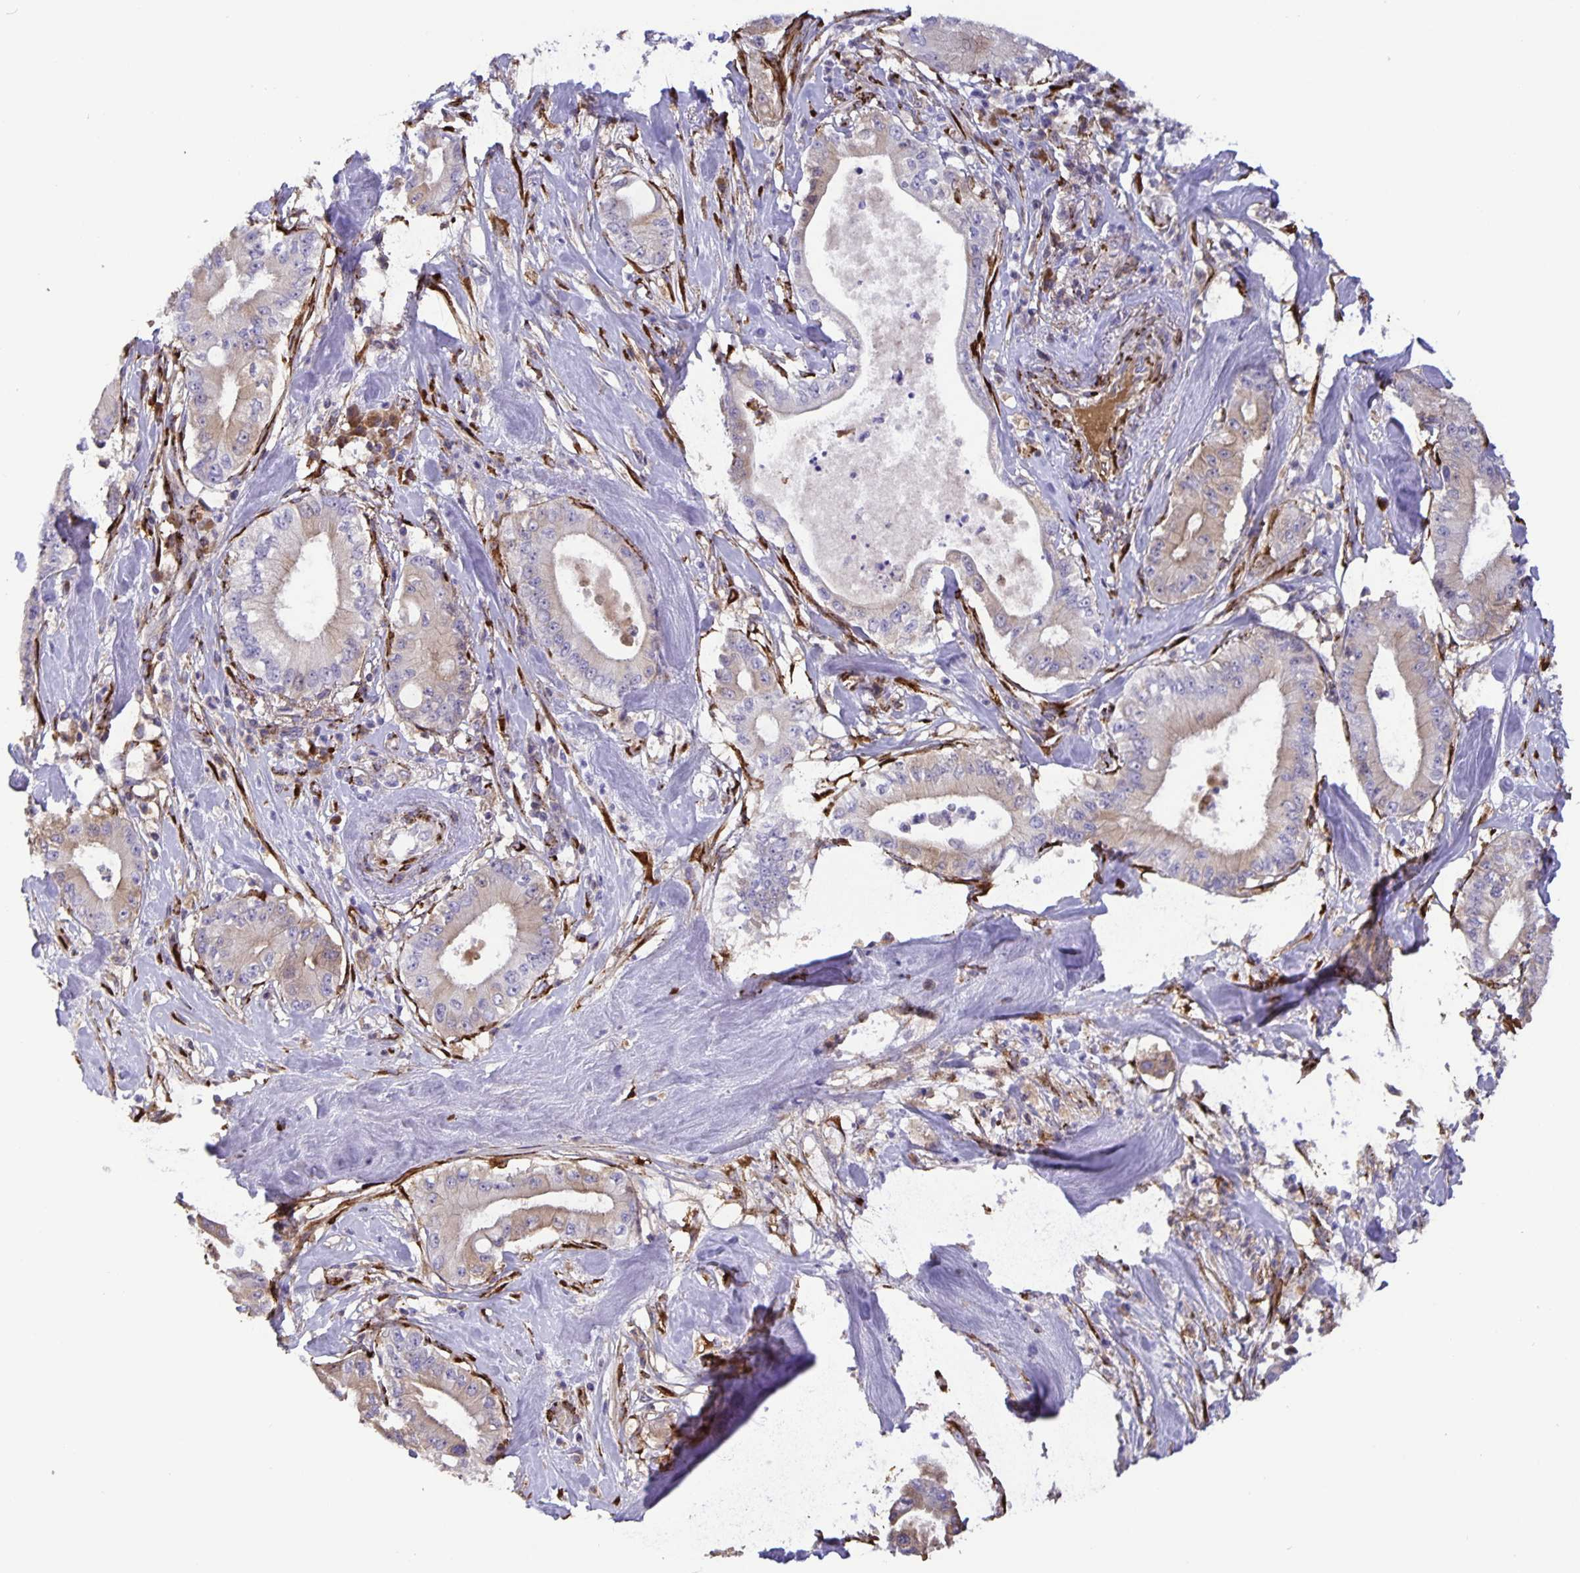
{"staining": {"intensity": "weak", "quantity": "25%-75%", "location": "cytoplasmic/membranous"}, "tissue": "pancreatic cancer", "cell_type": "Tumor cells", "image_type": "cancer", "snomed": [{"axis": "morphology", "description": "Adenocarcinoma, NOS"}, {"axis": "topography", "description": "Pancreas"}], "caption": "Immunohistochemical staining of pancreatic adenocarcinoma displays low levels of weak cytoplasmic/membranous staining in about 25%-75% of tumor cells.", "gene": "EML6", "patient": {"sex": "male", "age": 71}}